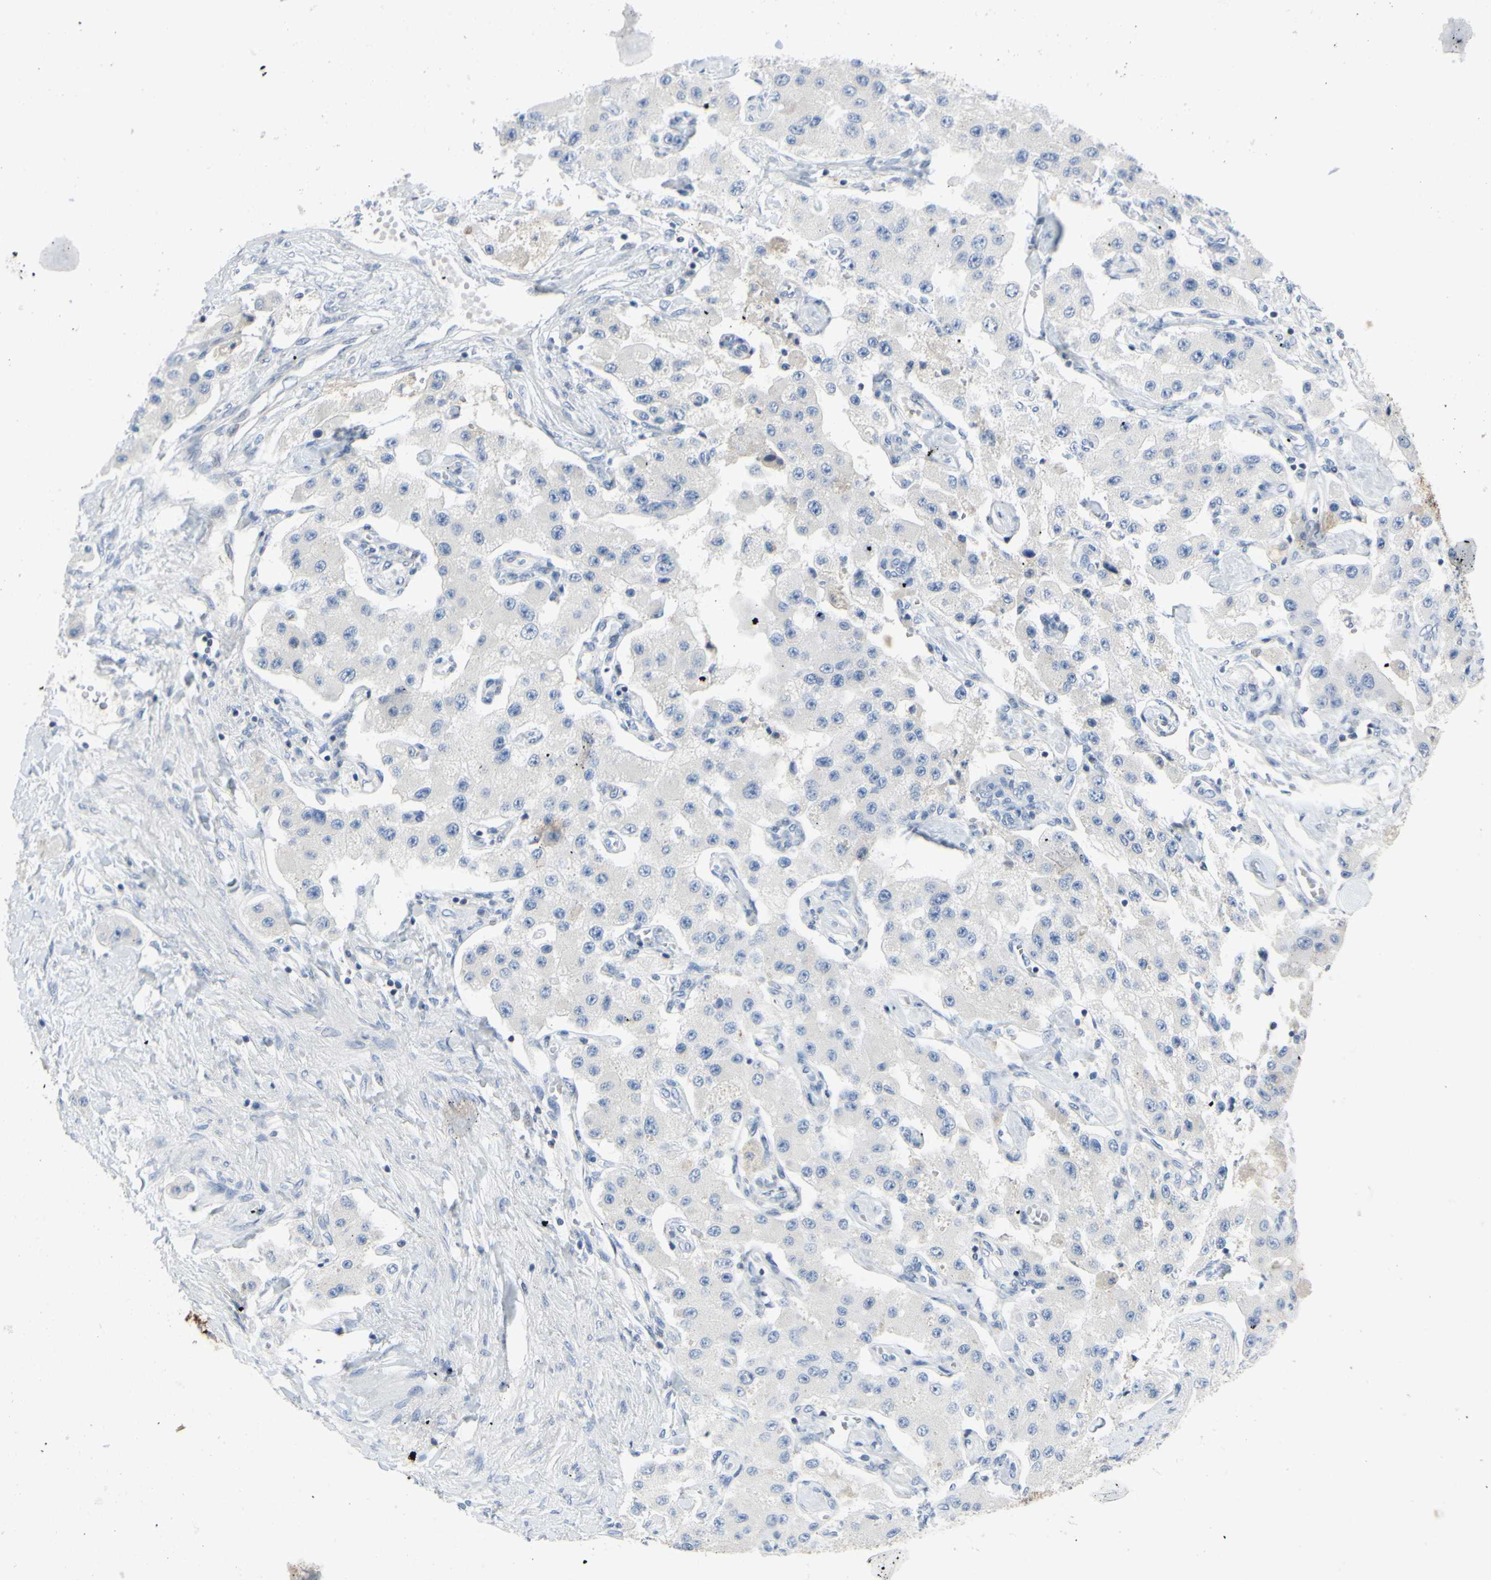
{"staining": {"intensity": "negative", "quantity": "none", "location": "none"}, "tissue": "carcinoid", "cell_type": "Tumor cells", "image_type": "cancer", "snomed": [{"axis": "morphology", "description": "Carcinoid, malignant, NOS"}, {"axis": "topography", "description": "Pancreas"}], "caption": "The photomicrograph exhibits no significant staining in tumor cells of malignant carcinoid.", "gene": "MUC1", "patient": {"sex": "male", "age": 41}}